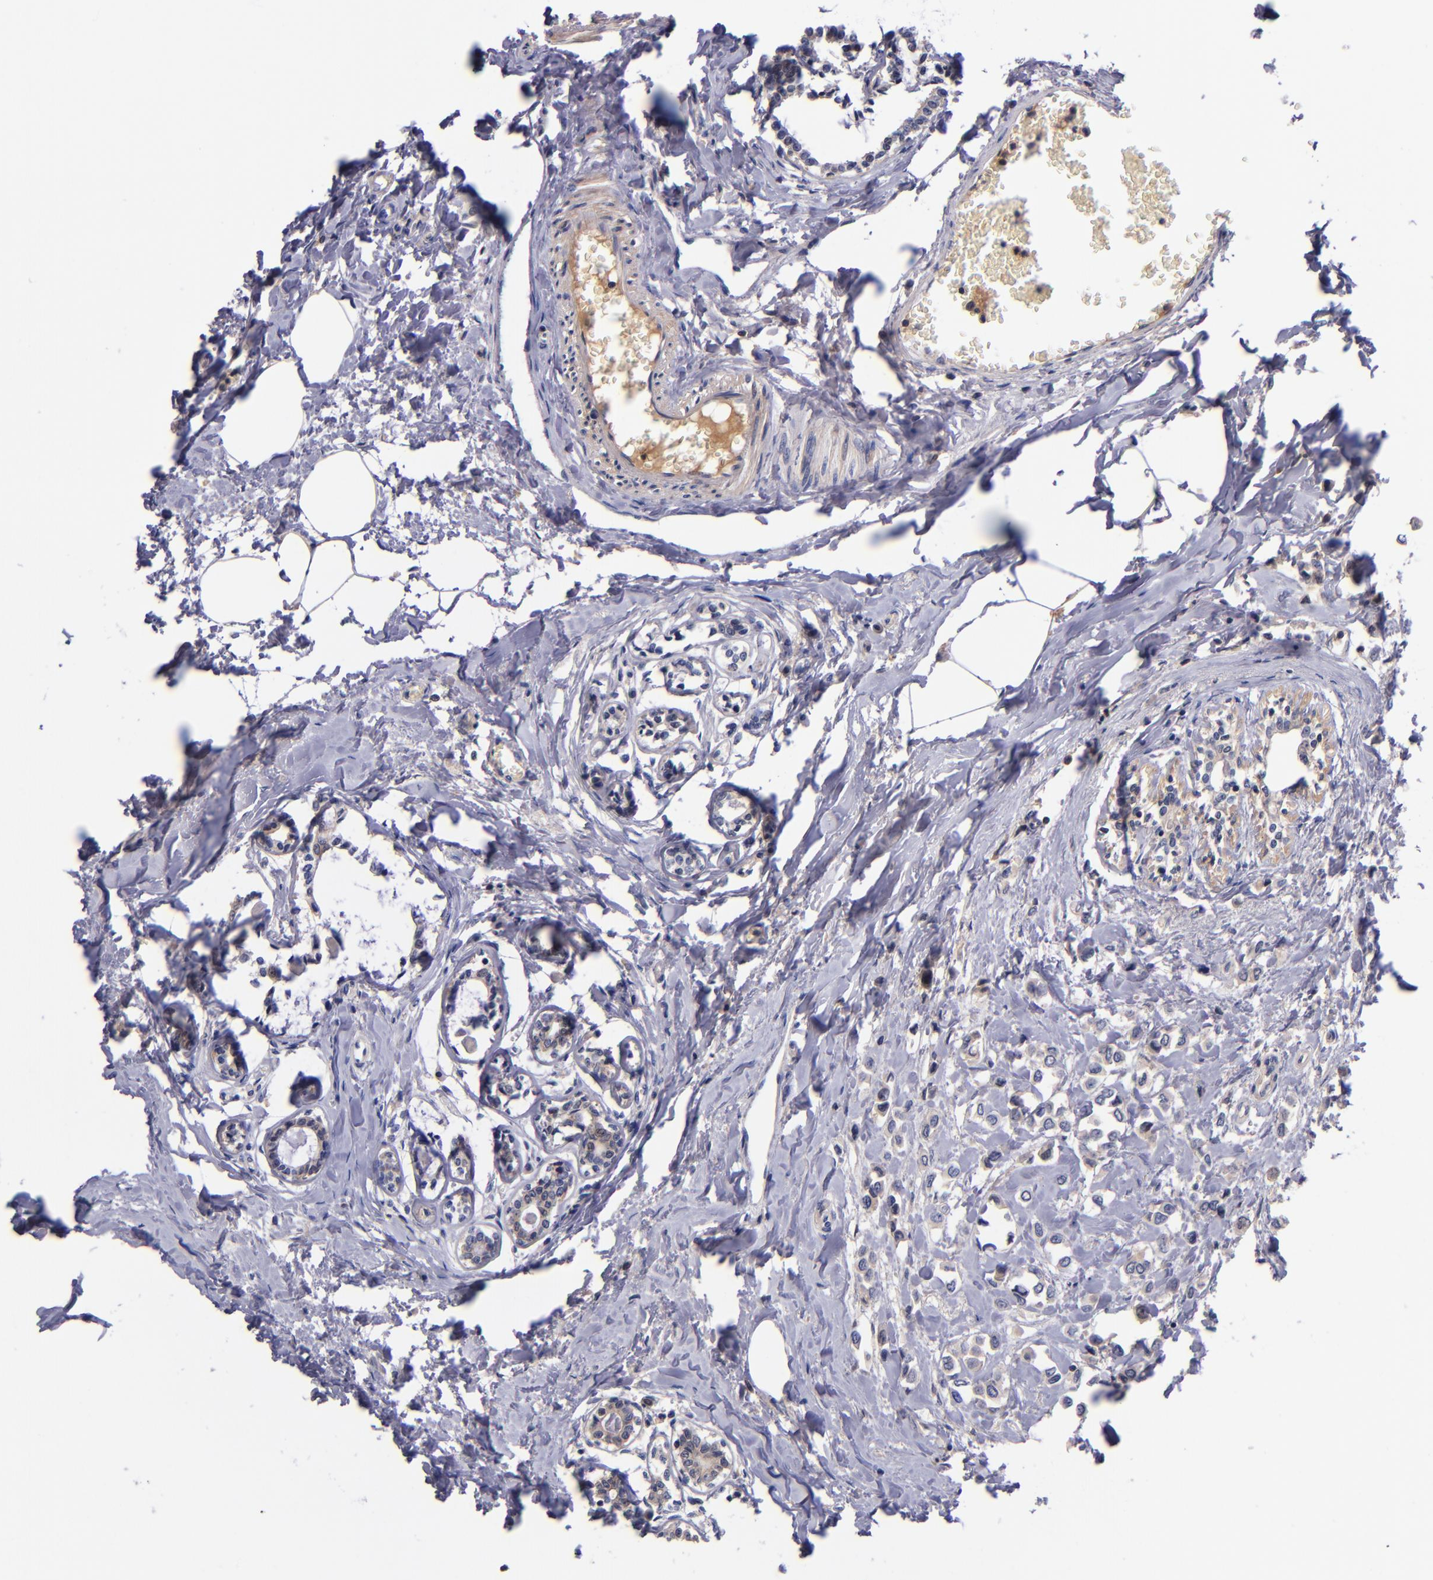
{"staining": {"intensity": "weak", "quantity": ">75%", "location": "cytoplasmic/membranous"}, "tissue": "breast cancer", "cell_type": "Tumor cells", "image_type": "cancer", "snomed": [{"axis": "morphology", "description": "Lobular carcinoma"}, {"axis": "topography", "description": "Breast"}], "caption": "A low amount of weak cytoplasmic/membranous staining is seen in approximately >75% of tumor cells in breast lobular carcinoma tissue.", "gene": "RBP4", "patient": {"sex": "female", "age": 51}}